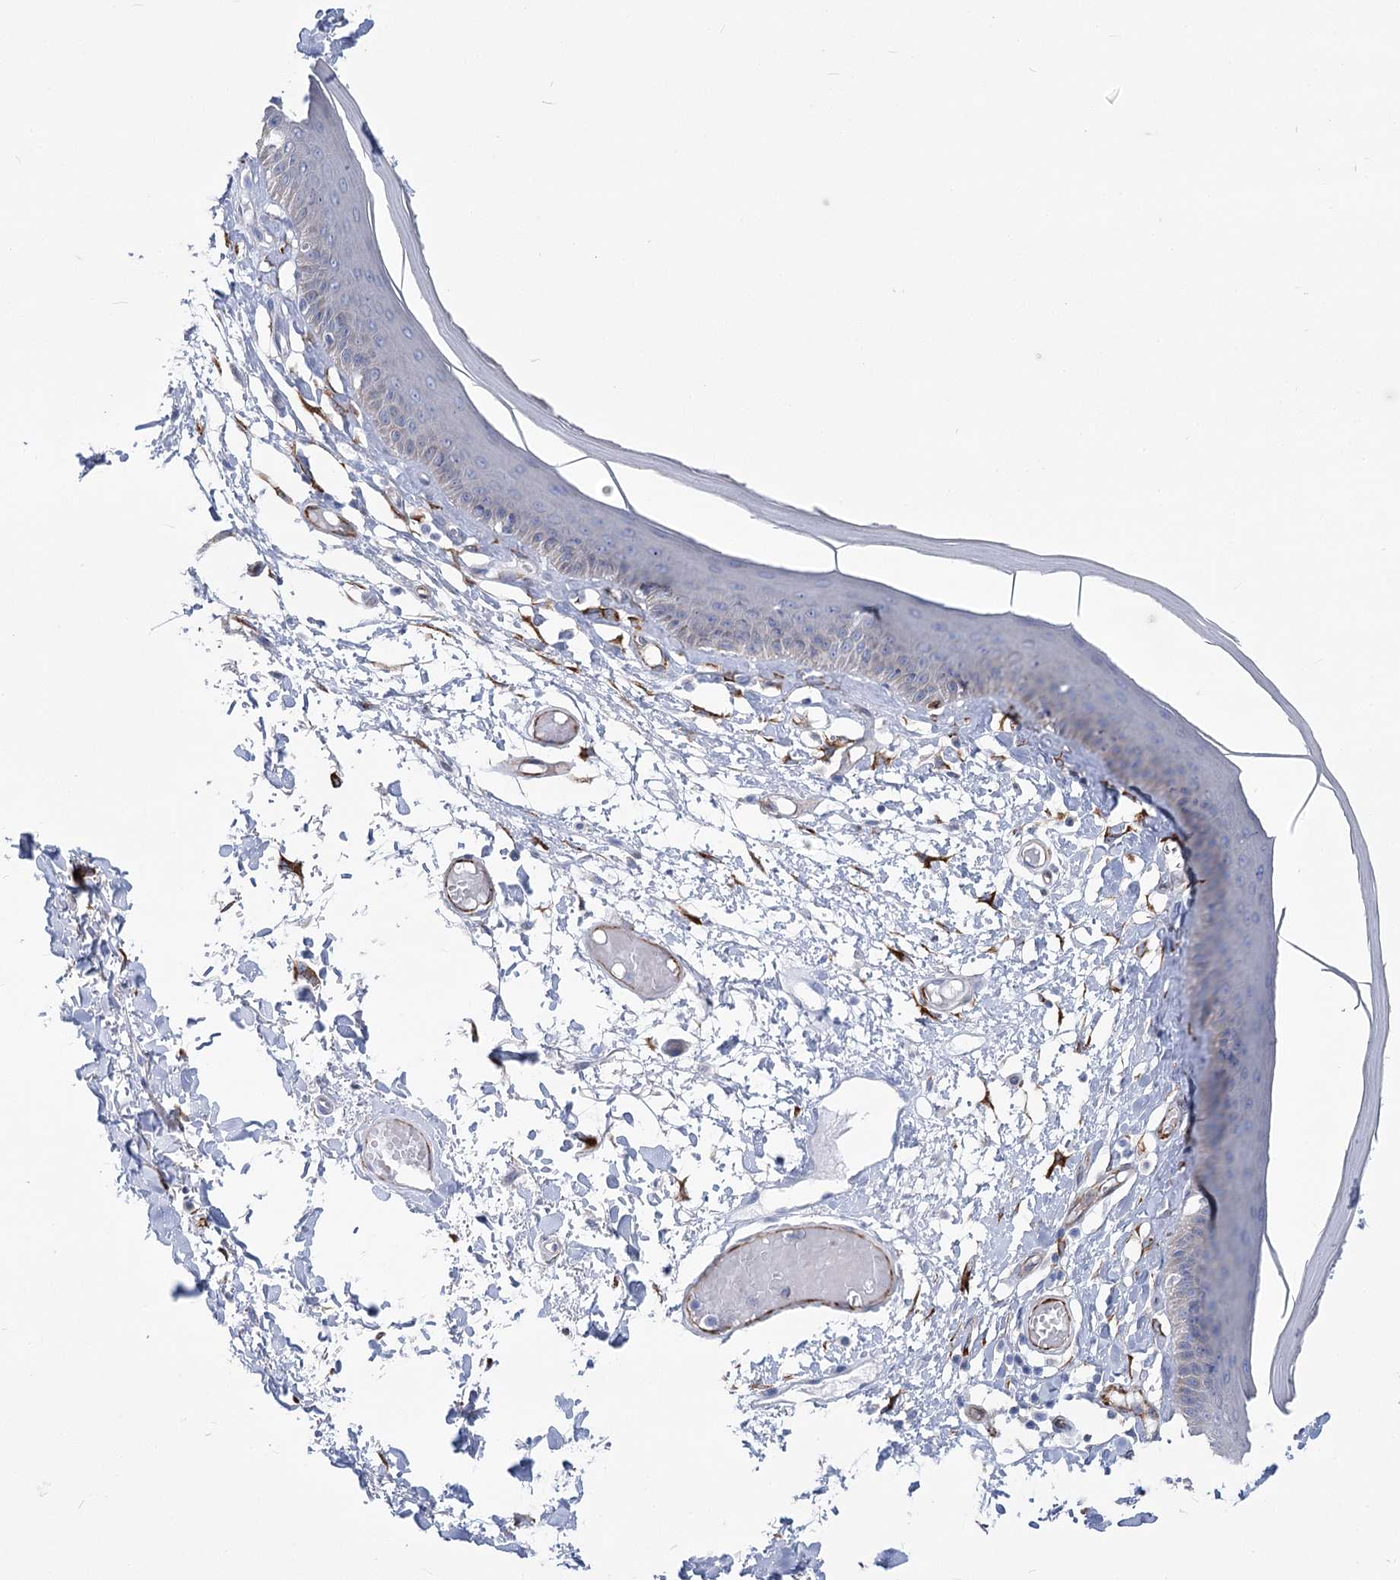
{"staining": {"intensity": "weak", "quantity": "<25%", "location": "cytoplasmic/membranous"}, "tissue": "skin", "cell_type": "Epidermal cells", "image_type": "normal", "snomed": [{"axis": "morphology", "description": "Normal tissue, NOS"}, {"axis": "topography", "description": "Vulva"}], "caption": "This is a image of immunohistochemistry (IHC) staining of normal skin, which shows no expression in epidermal cells.", "gene": "YTHDC2", "patient": {"sex": "female", "age": 73}}